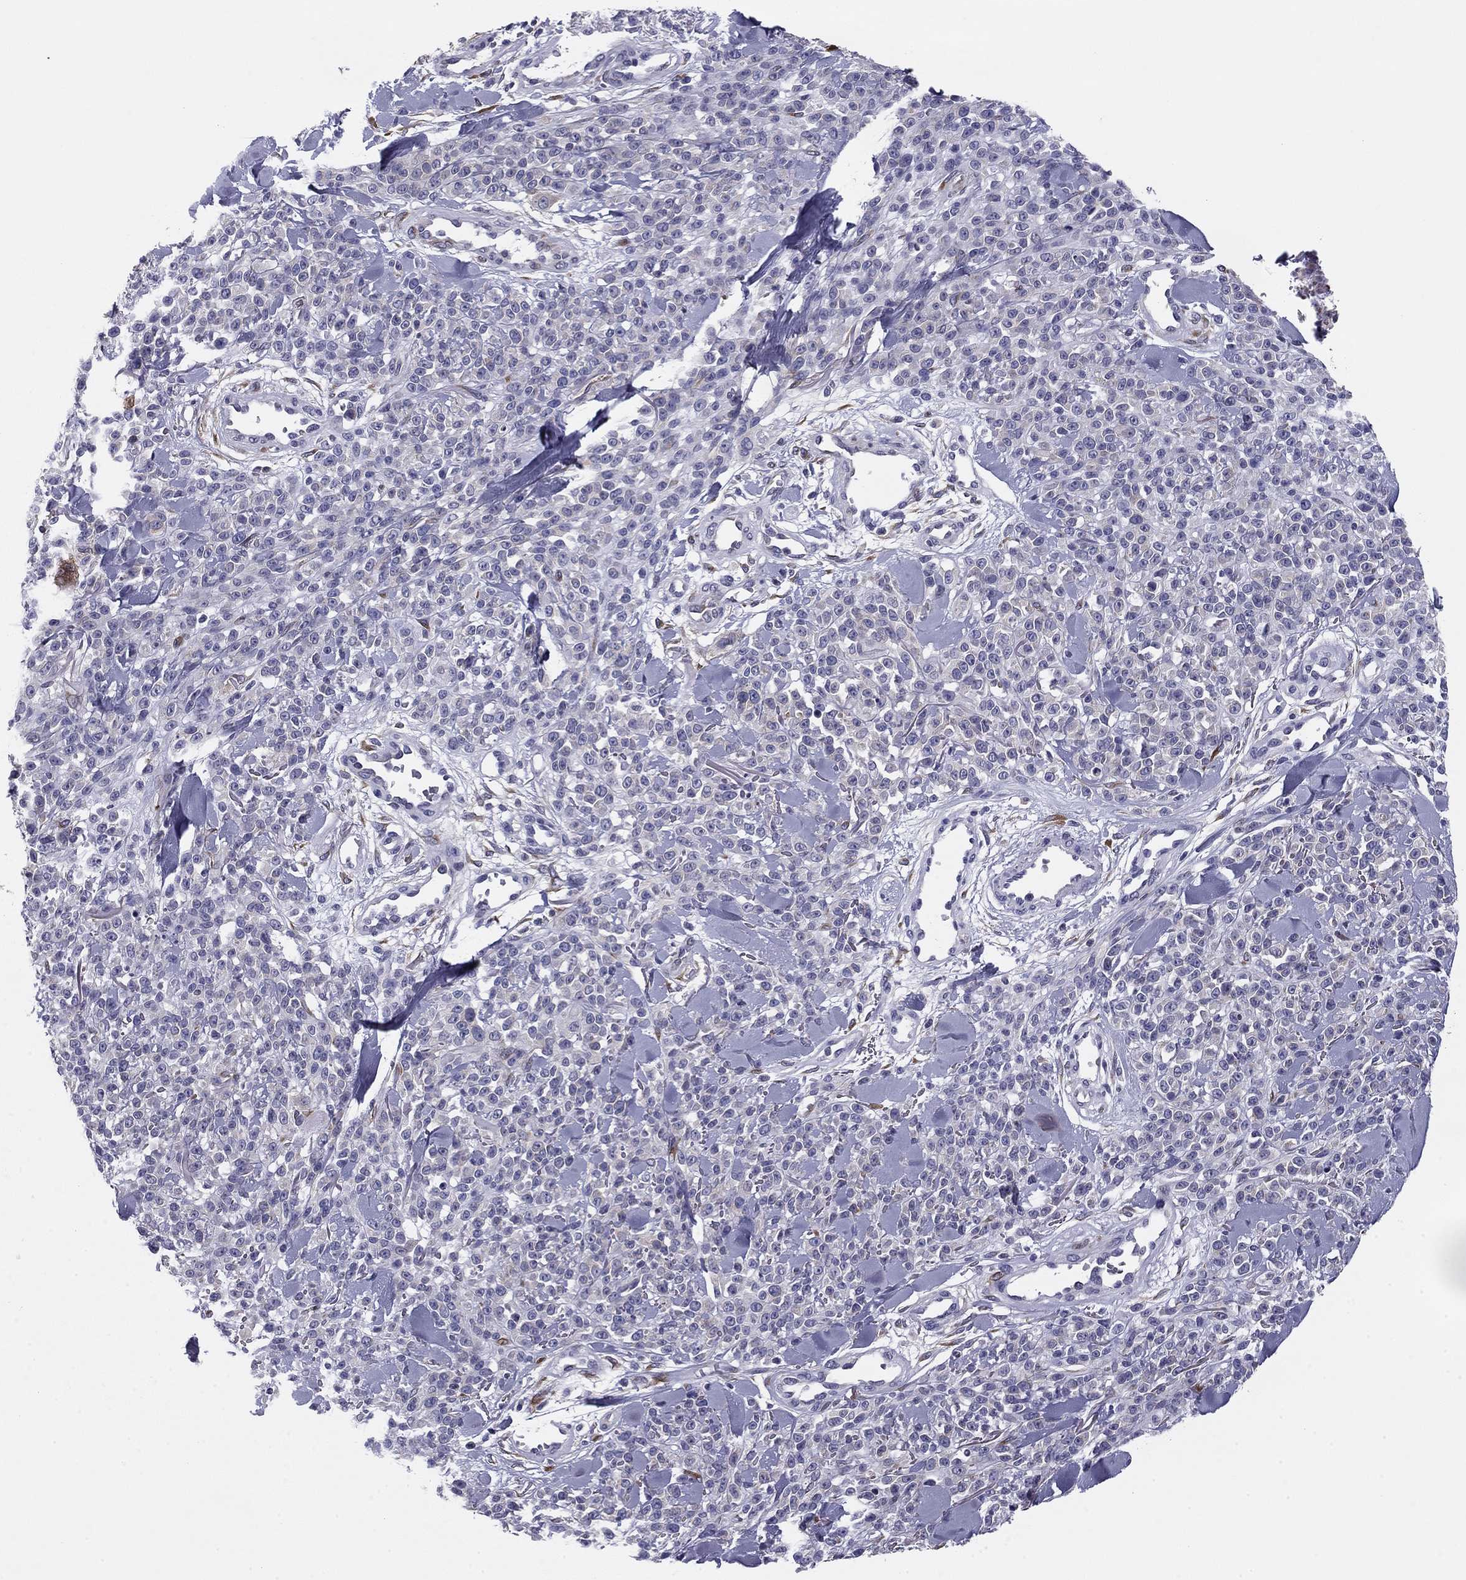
{"staining": {"intensity": "negative", "quantity": "none", "location": "none"}, "tissue": "melanoma", "cell_type": "Tumor cells", "image_type": "cancer", "snomed": [{"axis": "morphology", "description": "Malignant melanoma, NOS"}, {"axis": "topography", "description": "Skin"}, {"axis": "topography", "description": "Skin of trunk"}], "caption": "Human malignant melanoma stained for a protein using IHC displays no expression in tumor cells.", "gene": "TMED3", "patient": {"sex": "male", "age": 74}}